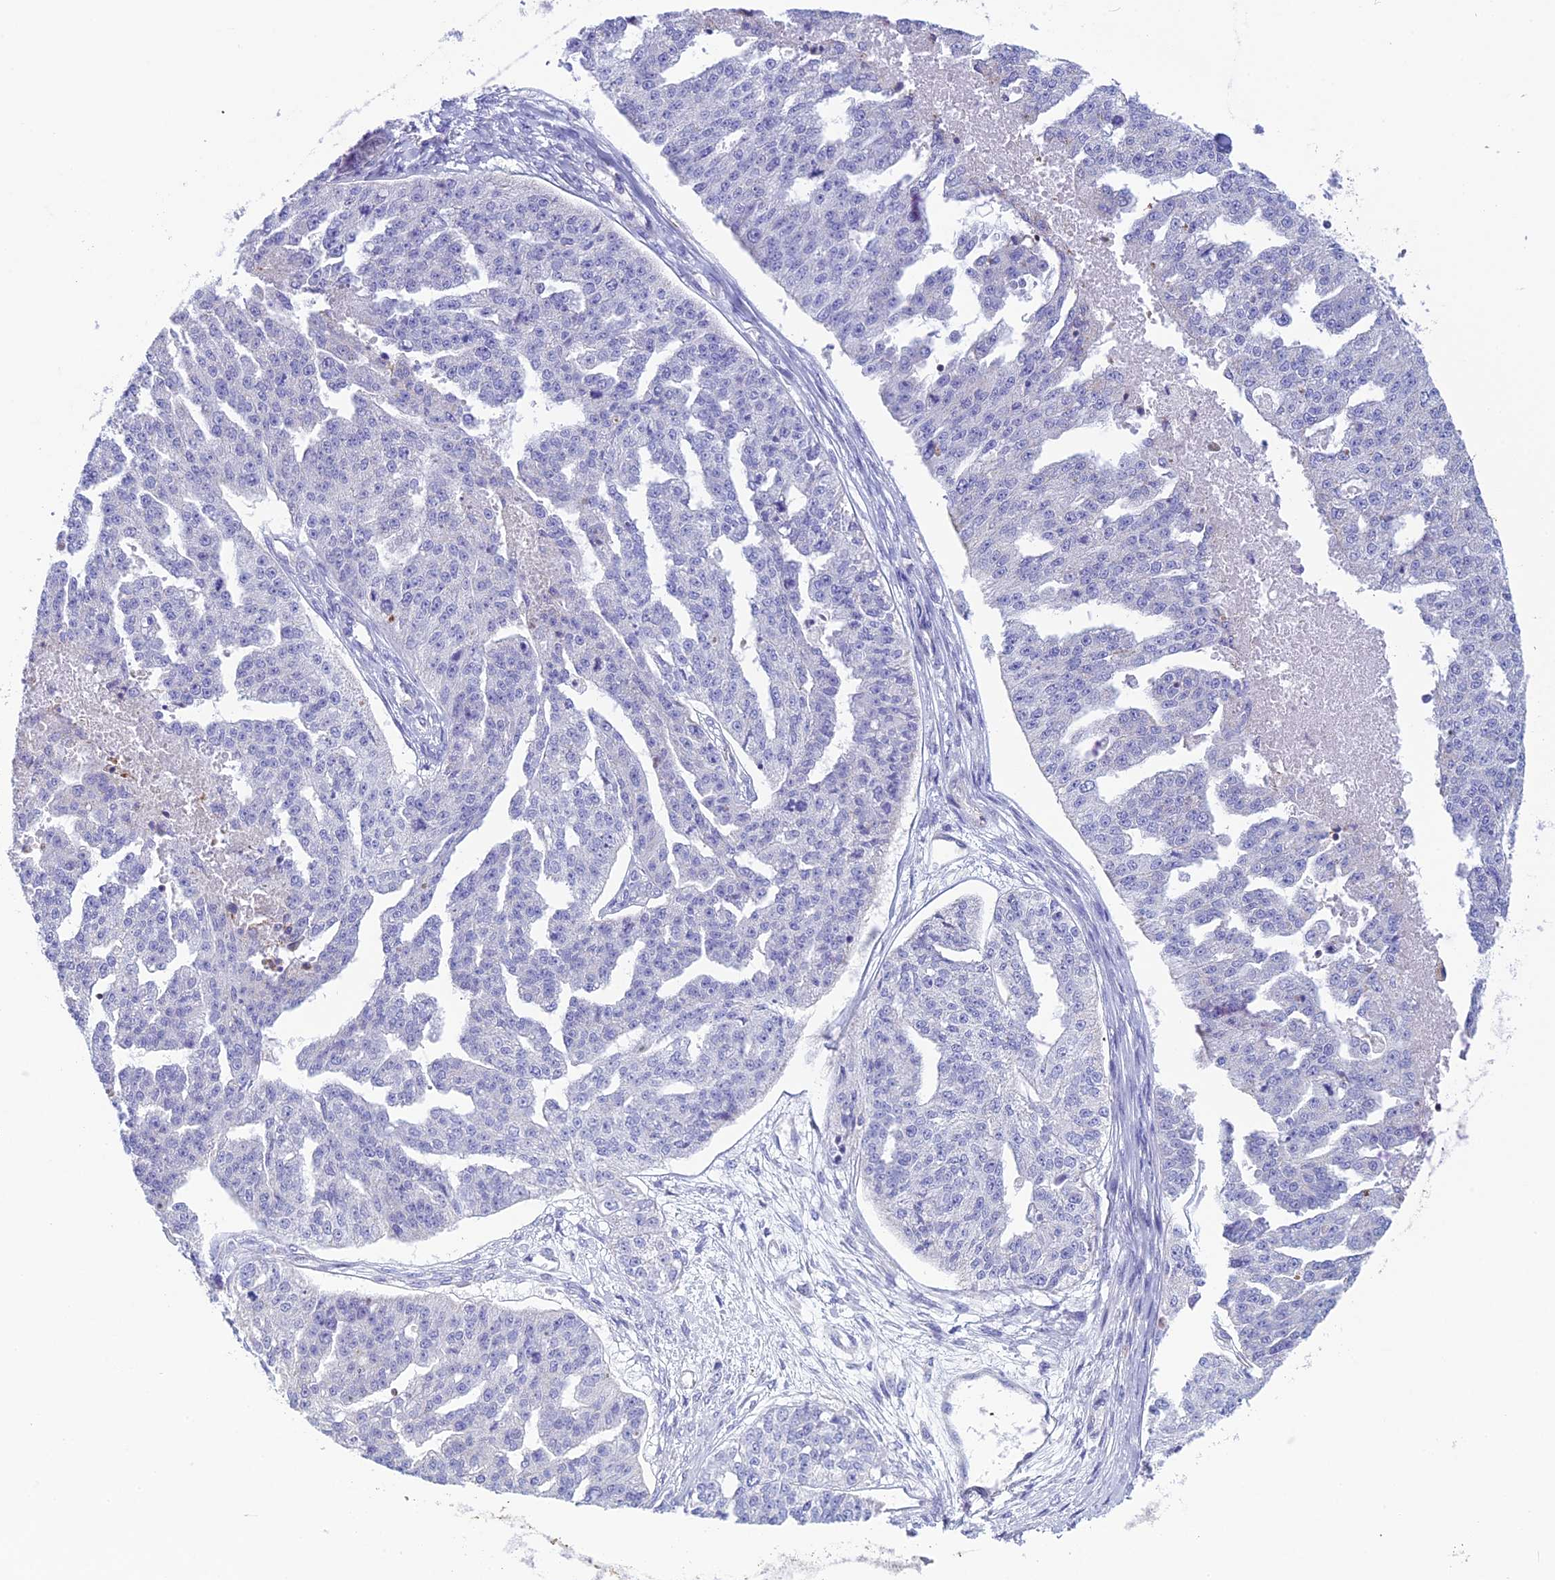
{"staining": {"intensity": "negative", "quantity": "none", "location": "none"}, "tissue": "ovarian cancer", "cell_type": "Tumor cells", "image_type": "cancer", "snomed": [{"axis": "morphology", "description": "Cystadenocarcinoma, serous, NOS"}, {"axis": "topography", "description": "Ovary"}], "caption": "This micrograph is of ovarian cancer (serous cystadenocarcinoma) stained with immunohistochemistry to label a protein in brown with the nuclei are counter-stained blue. There is no expression in tumor cells.", "gene": "POMGNT1", "patient": {"sex": "female", "age": 58}}